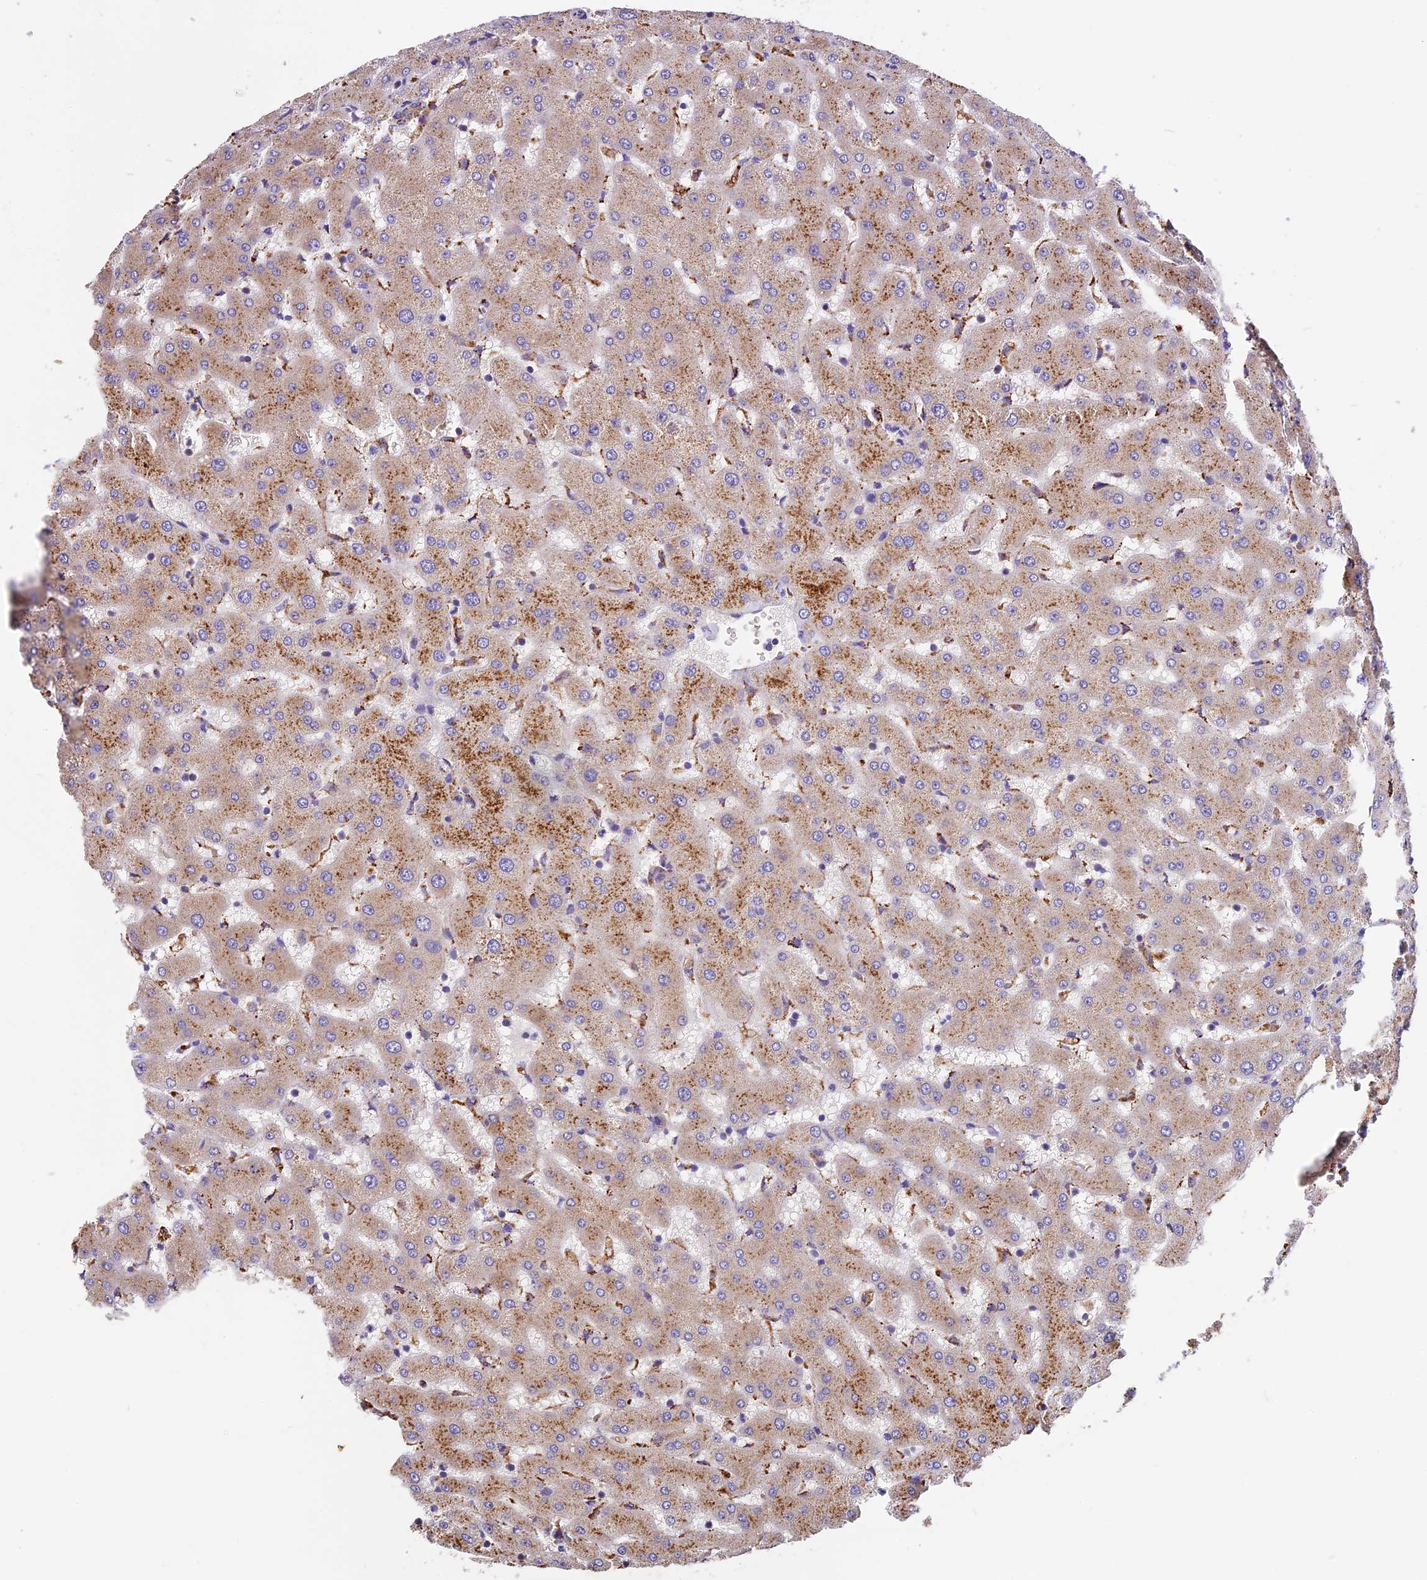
{"staining": {"intensity": "weak", "quantity": ">75%", "location": "cytoplasmic/membranous"}, "tissue": "liver", "cell_type": "Cholangiocytes", "image_type": "normal", "snomed": [{"axis": "morphology", "description": "Normal tissue, NOS"}, {"axis": "topography", "description": "Liver"}], "caption": "A high-resolution histopathology image shows IHC staining of unremarkable liver, which exhibits weak cytoplasmic/membranous expression in approximately >75% of cholangiocytes. Immunohistochemistry stains the protein of interest in brown and the nuclei are stained blue.", "gene": "COPE", "patient": {"sex": "female", "age": 63}}